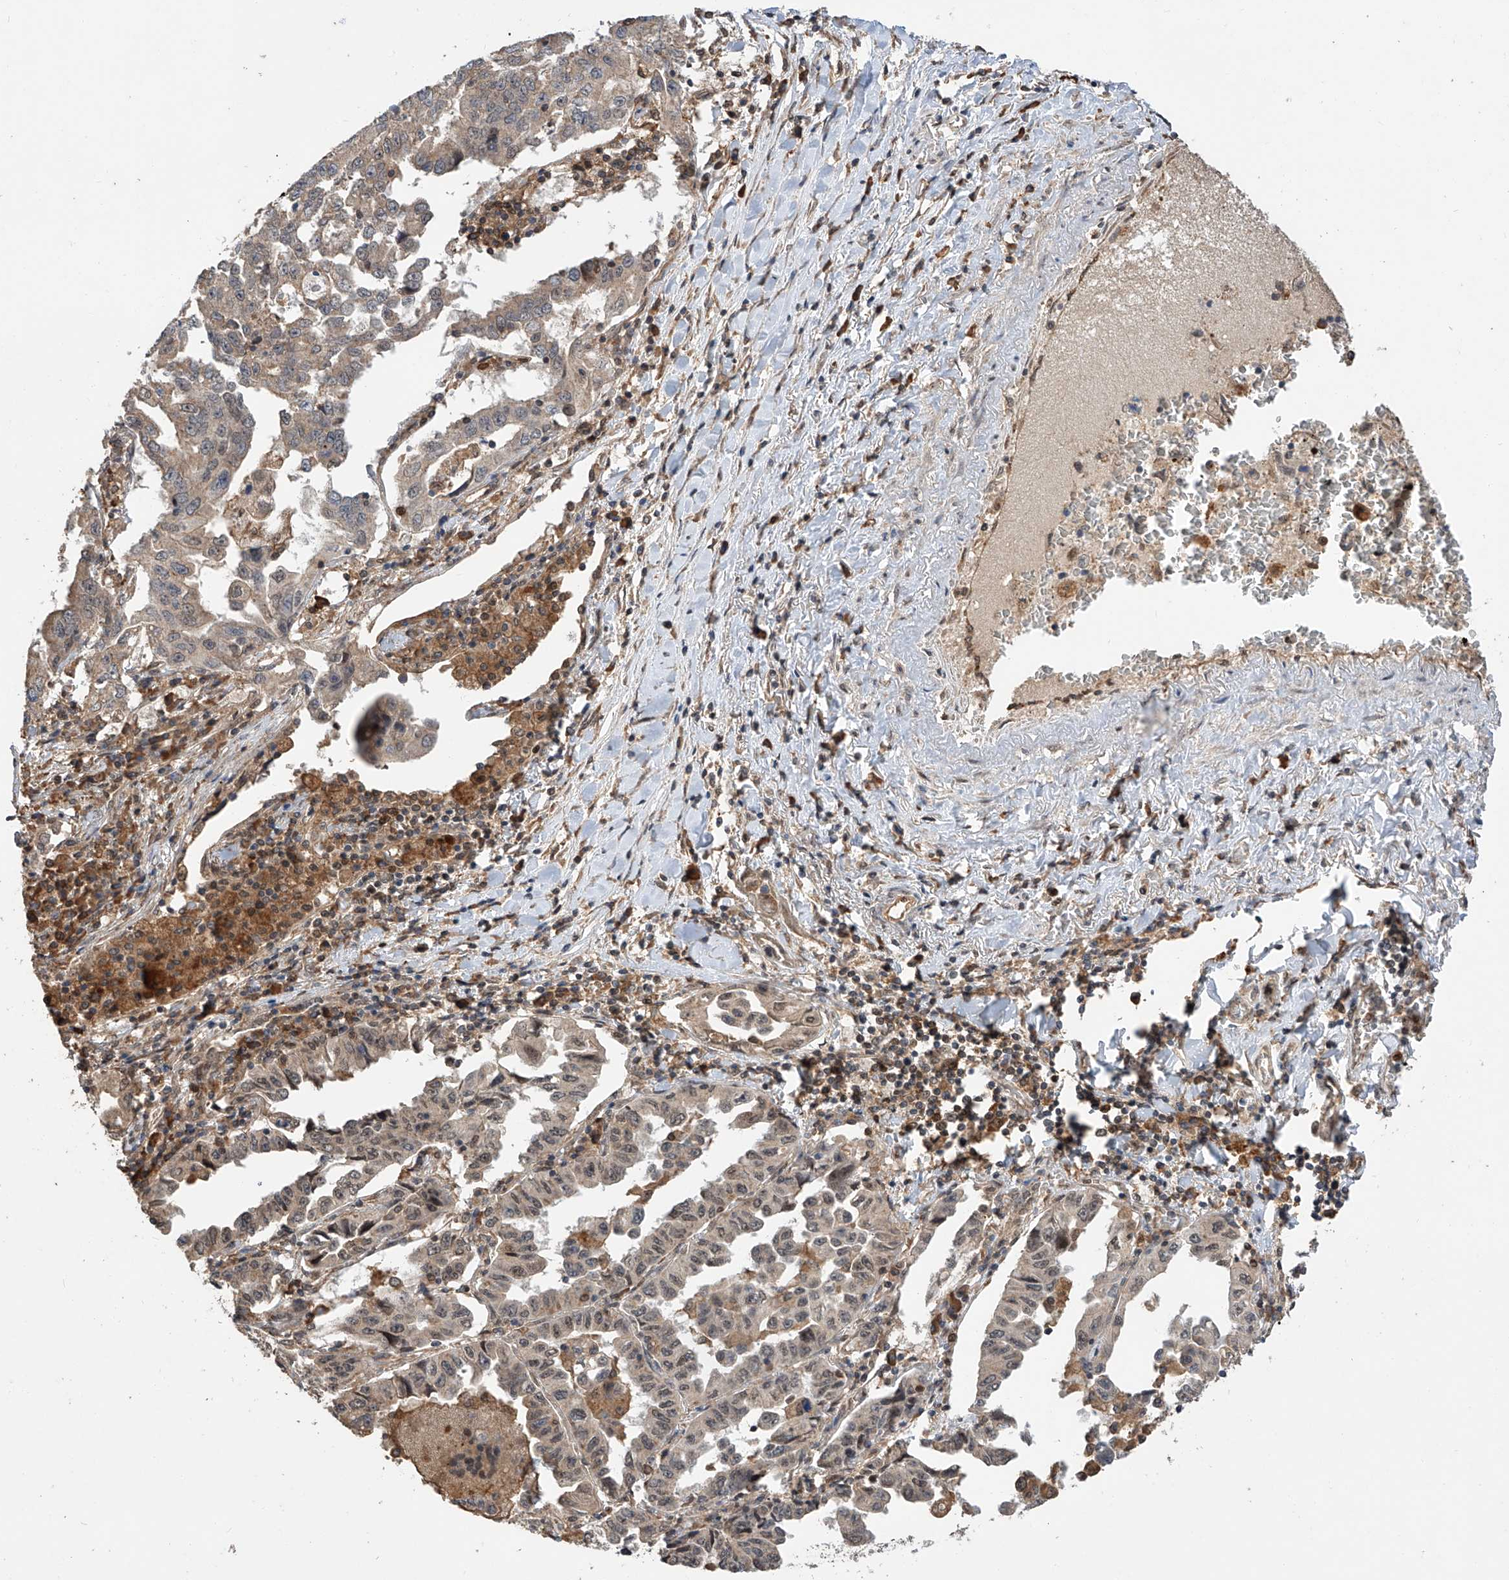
{"staining": {"intensity": "weak", "quantity": ">75%", "location": "cytoplasmic/membranous"}, "tissue": "lung cancer", "cell_type": "Tumor cells", "image_type": "cancer", "snomed": [{"axis": "morphology", "description": "Adenocarcinoma, NOS"}, {"axis": "topography", "description": "Lung"}], "caption": "Human adenocarcinoma (lung) stained with a protein marker exhibits weak staining in tumor cells.", "gene": "RILPL2", "patient": {"sex": "female", "age": 51}}